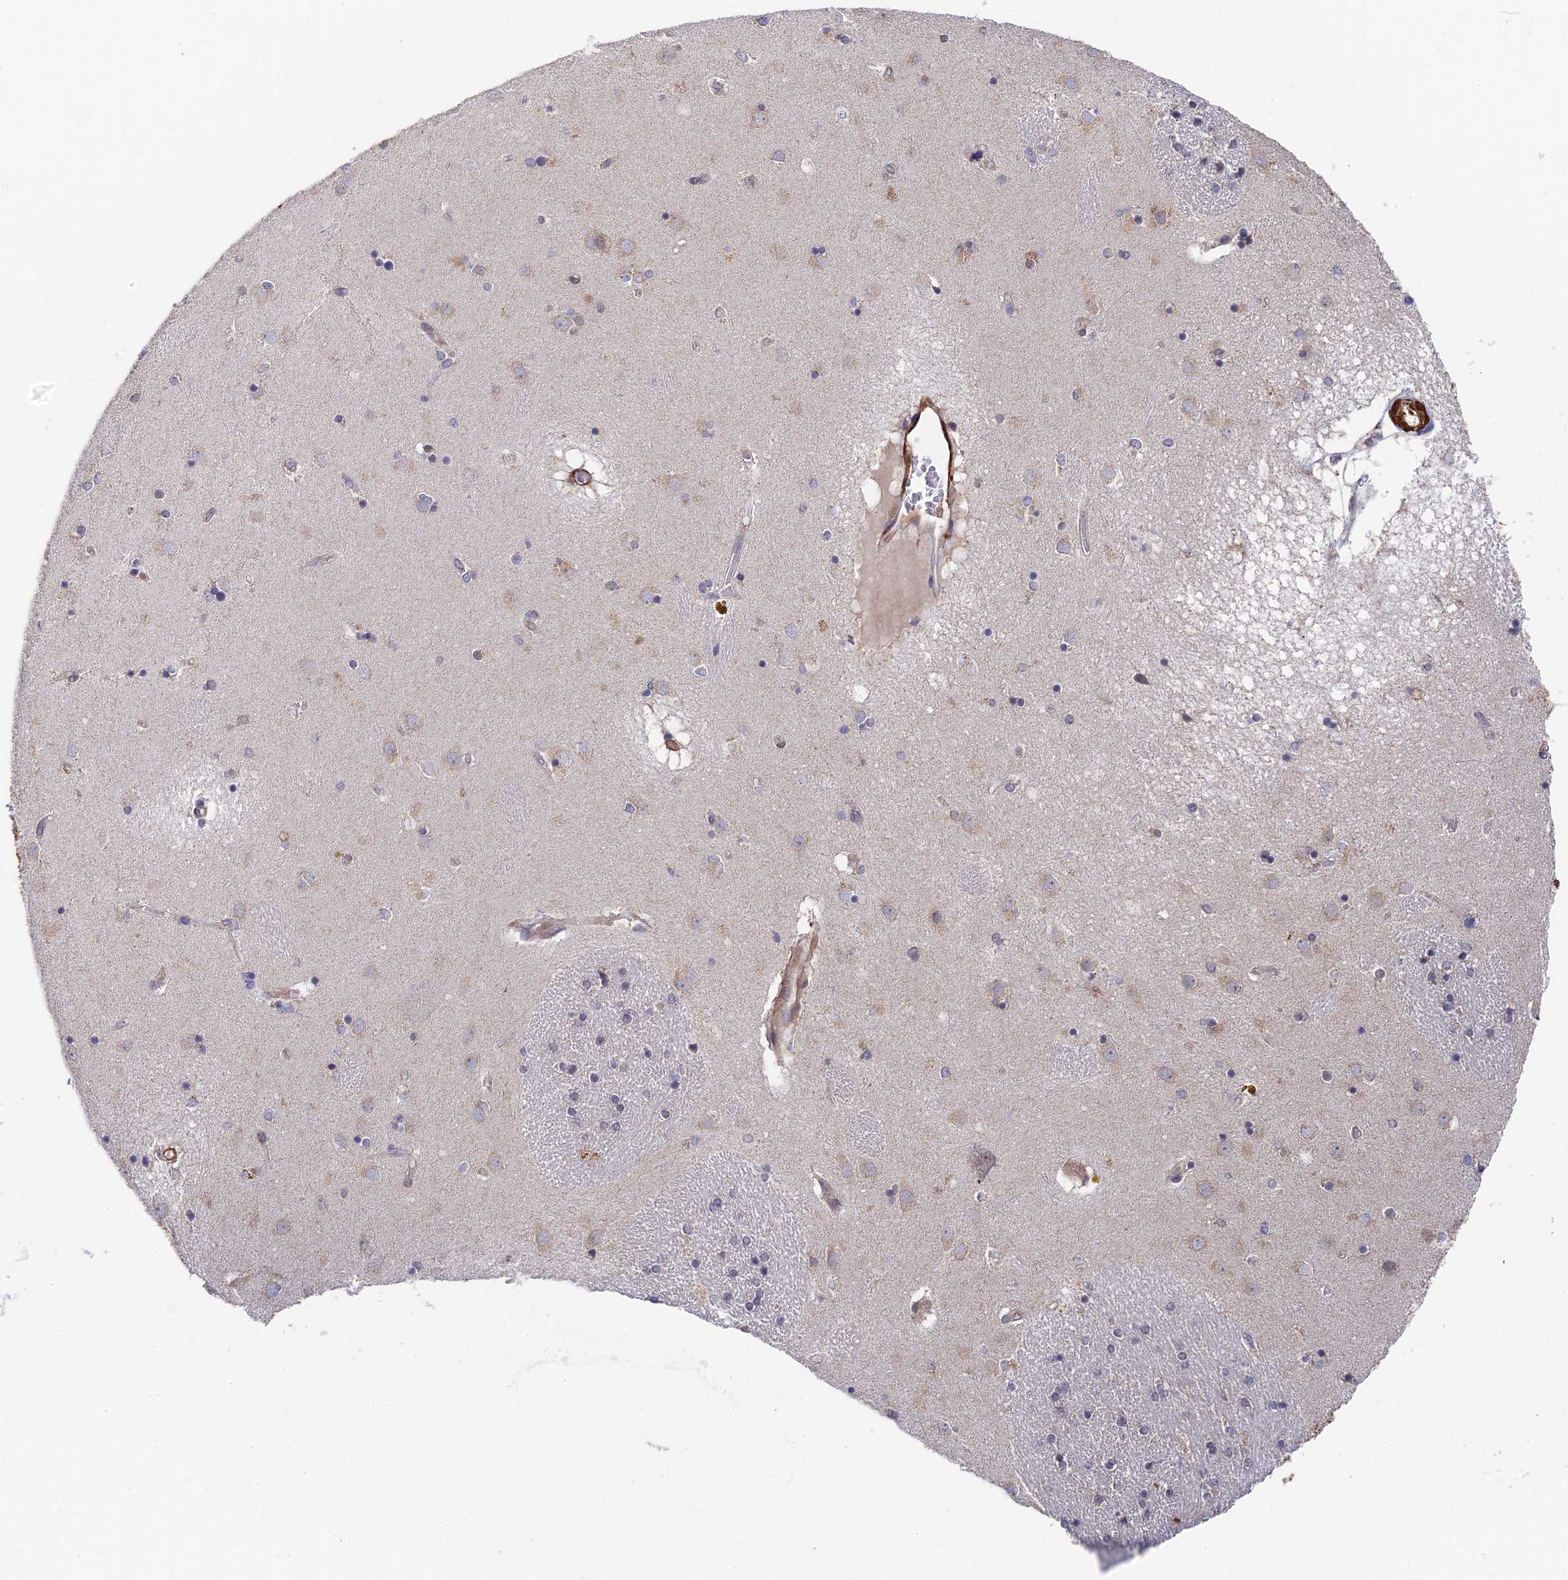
{"staining": {"intensity": "negative", "quantity": "none", "location": "none"}, "tissue": "caudate", "cell_type": "Glial cells", "image_type": "normal", "snomed": [{"axis": "morphology", "description": "Normal tissue, NOS"}, {"axis": "topography", "description": "Lateral ventricle wall"}], "caption": "Immunohistochemistry (IHC) of normal caudate displays no positivity in glial cells.", "gene": "ZNF320", "patient": {"sex": "male", "age": 70}}